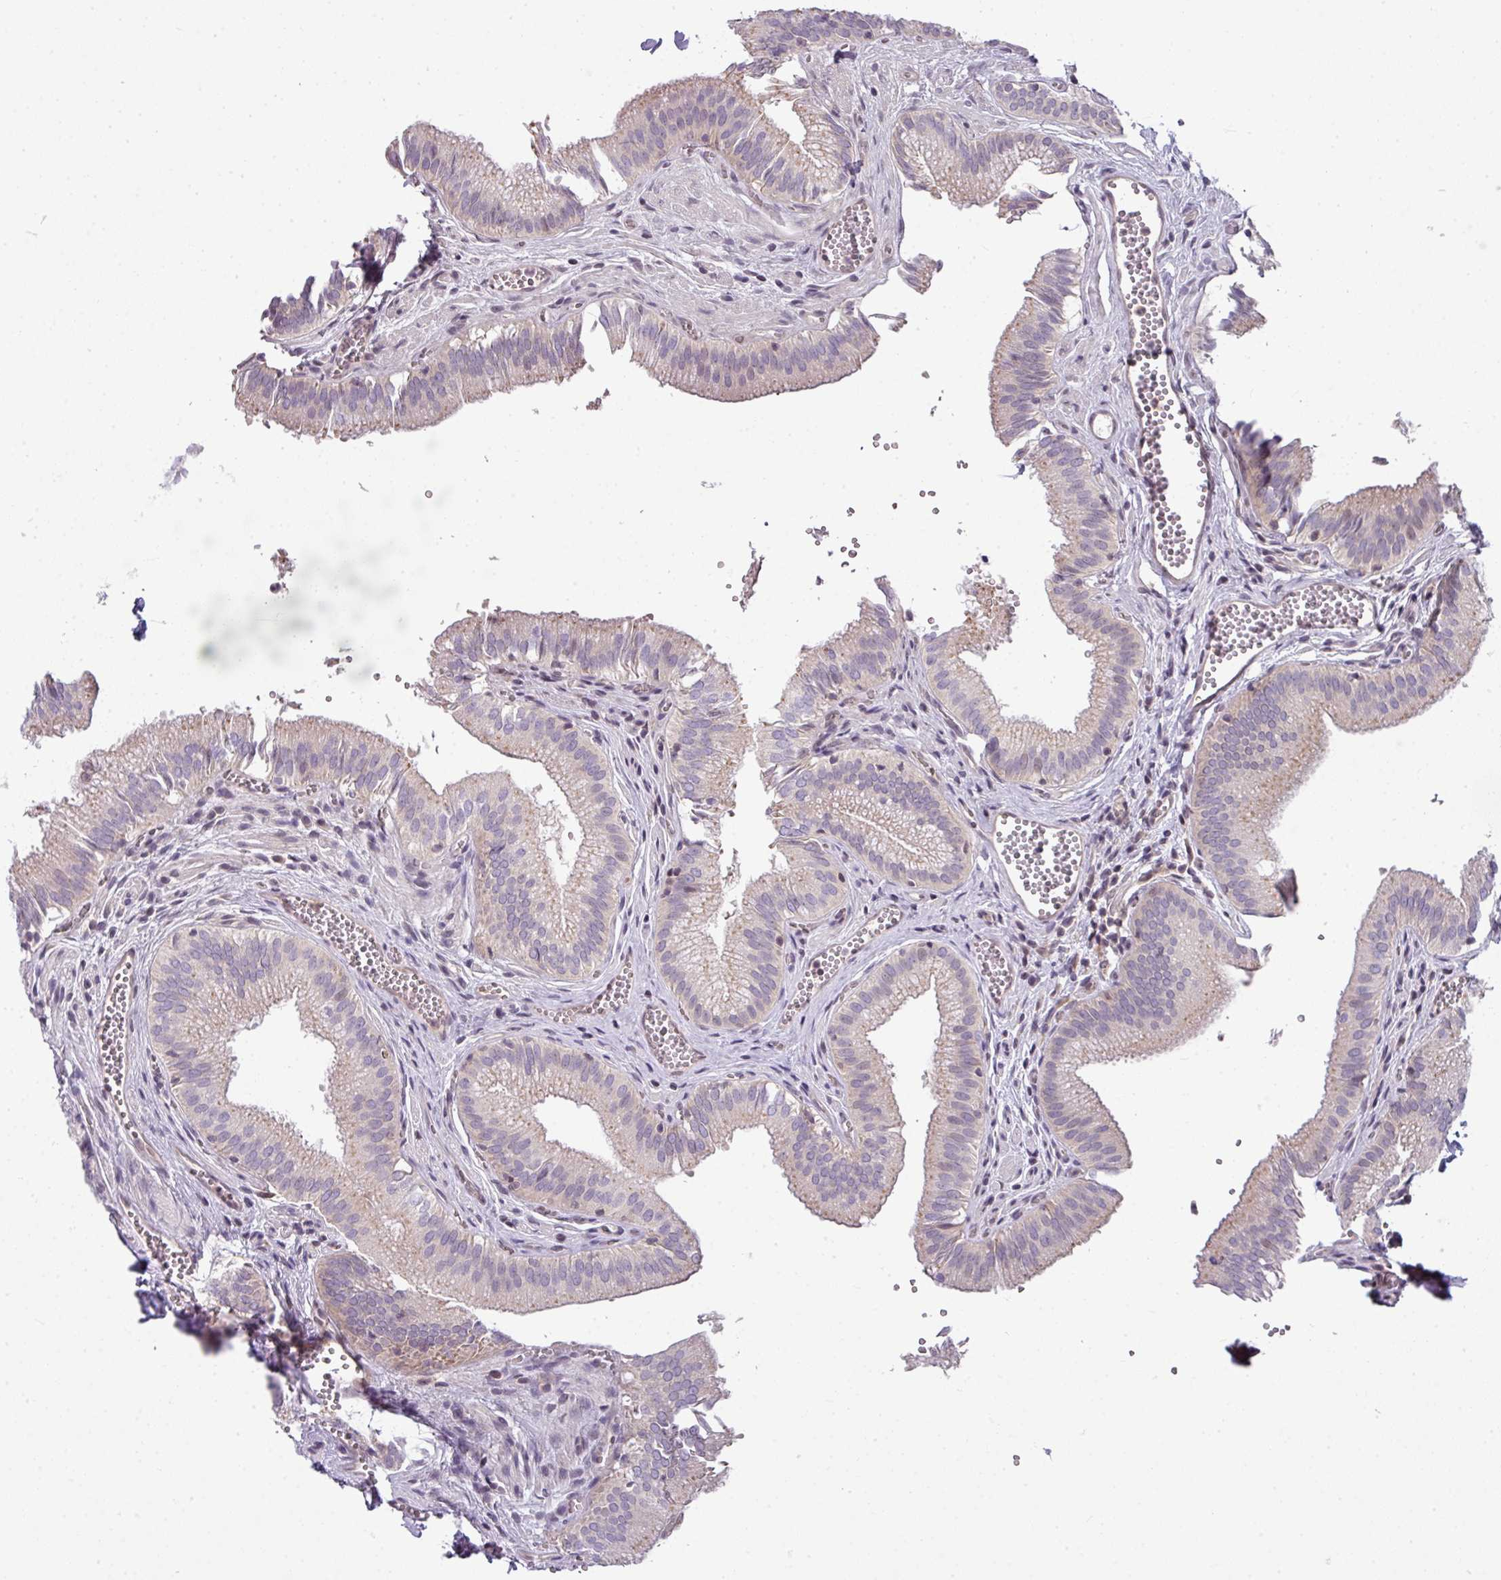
{"staining": {"intensity": "weak", "quantity": "25%-75%", "location": "cytoplasmic/membranous"}, "tissue": "gallbladder", "cell_type": "Glandular cells", "image_type": "normal", "snomed": [{"axis": "morphology", "description": "Normal tissue, NOS"}, {"axis": "topography", "description": "Gallbladder"}, {"axis": "topography", "description": "Peripheral nerve tissue"}], "caption": "DAB immunohistochemical staining of normal human gallbladder demonstrates weak cytoplasmic/membranous protein staining in about 25%-75% of glandular cells. (IHC, brightfield microscopy, high magnification).", "gene": "STAT5A", "patient": {"sex": "male", "age": 17}}